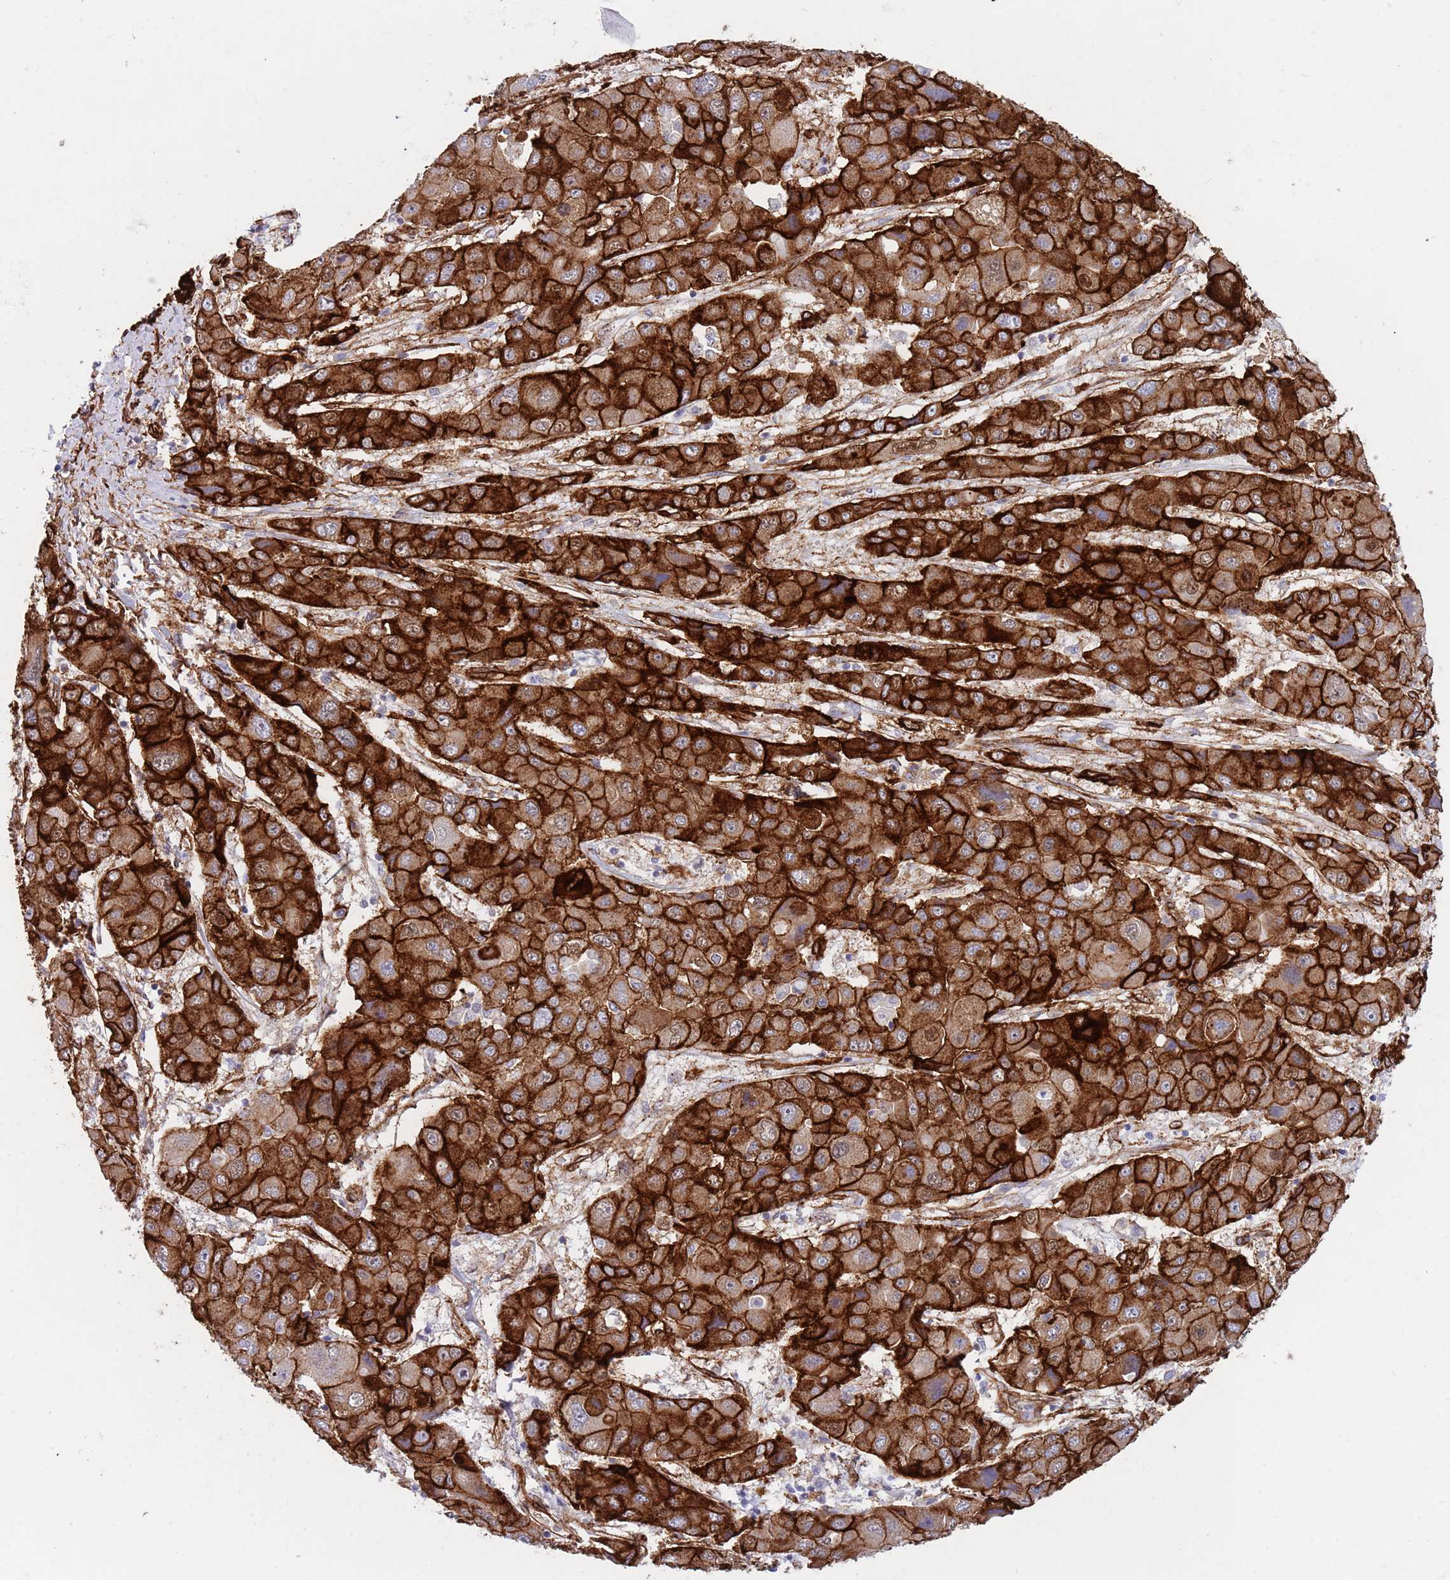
{"staining": {"intensity": "strong", "quantity": ">75%", "location": "cytoplasmic/membranous"}, "tissue": "liver cancer", "cell_type": "Tumor cells", "image_type": "cancer", "snomed": [{"axis": "morphology", "description": "Cholangiocarcinoma"}, {"axis": "topography", "description": "Liver"}], "caption": "This histopathology image shows liver cancer (cholangiocarcinoma) stained with immunohistochemistry to label a protein in brown. The cytoplasmic/membranous of tumor cells show strong positivity for the protein. Nuclei are counter-stained blue.", "gene": "CAV2", "patient": {"sex": "male", "age": 67}}